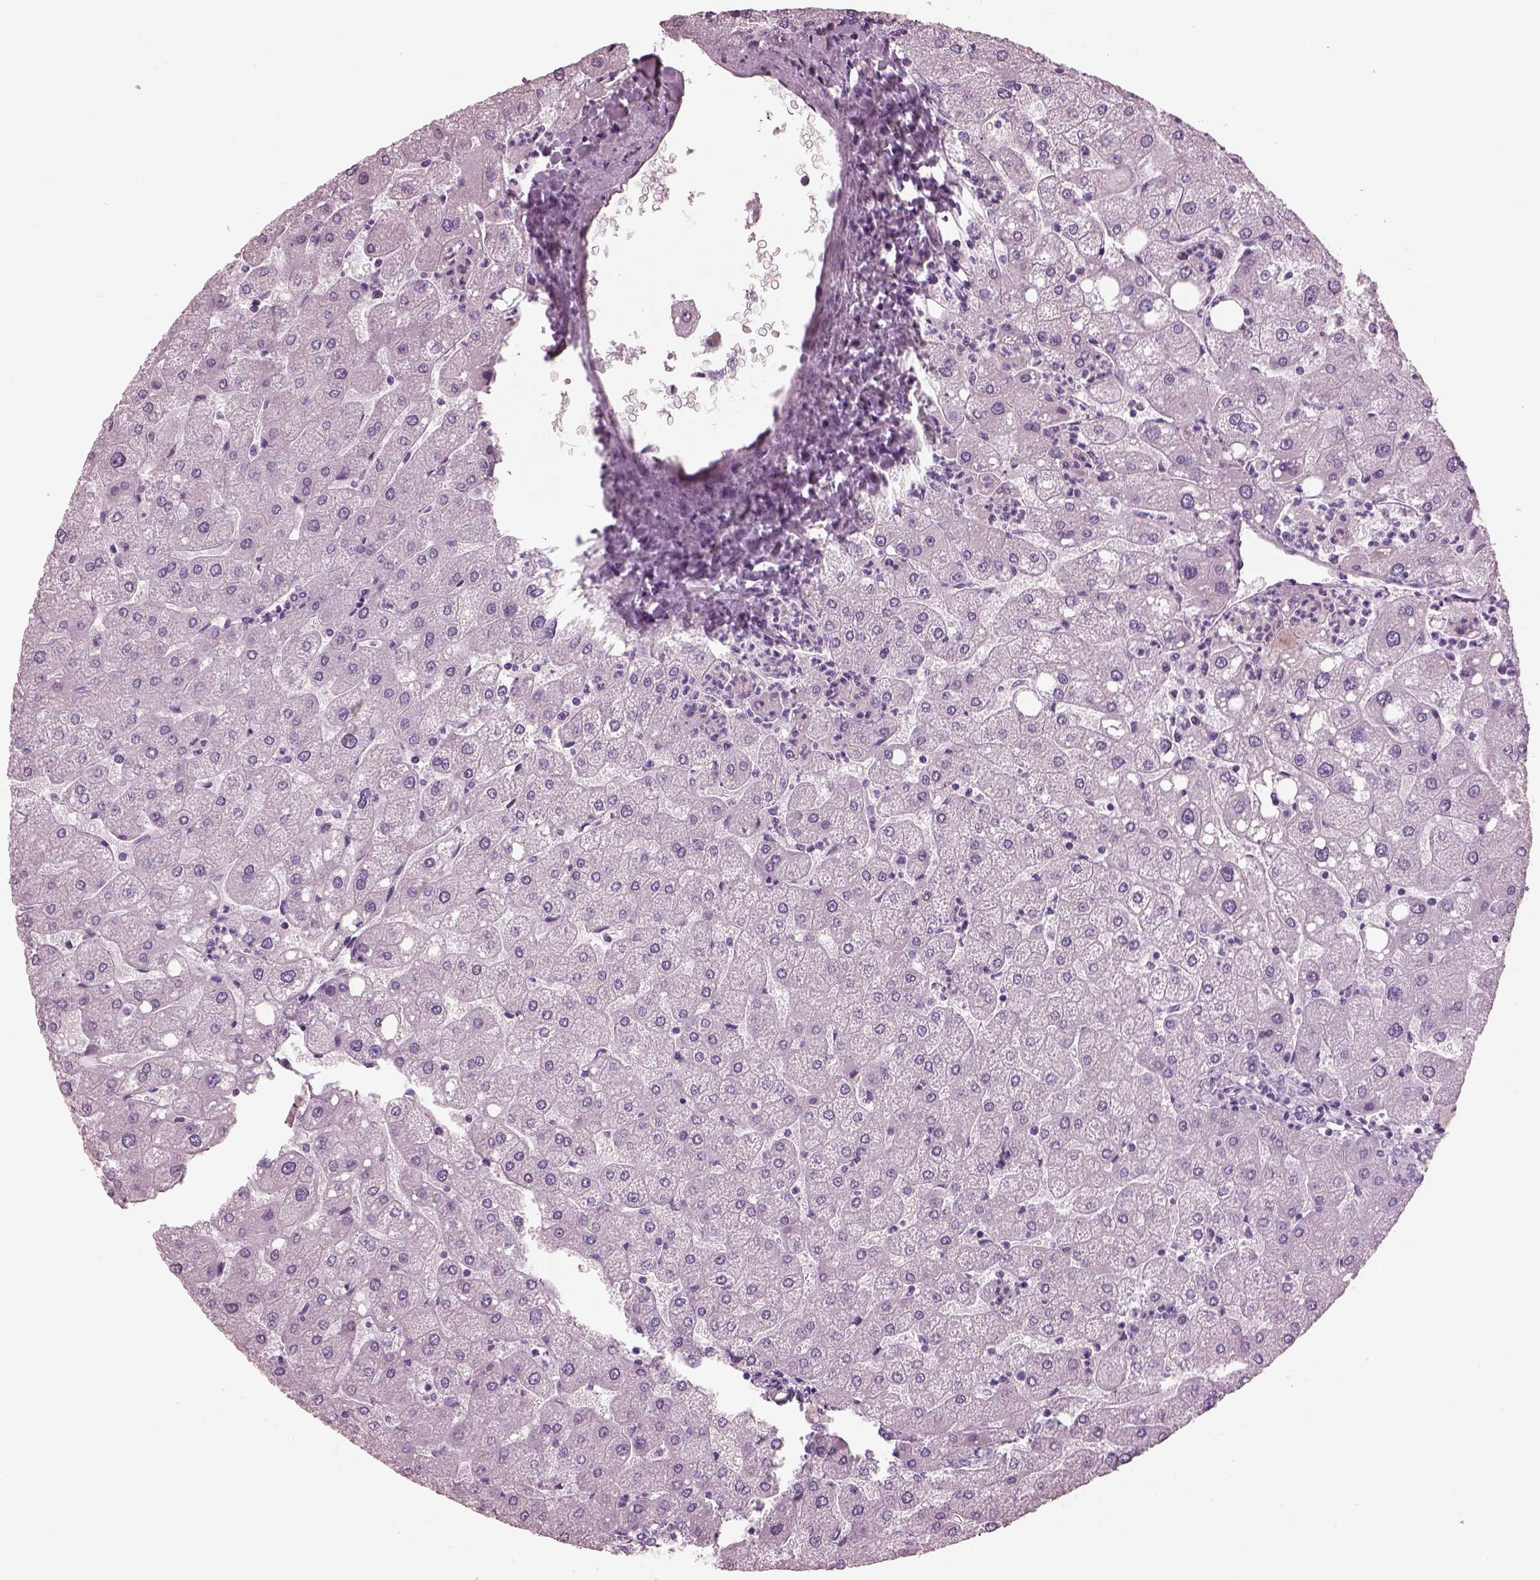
{"staining": {"intensity": "negative", "quantity": "none", "location": "none"}, "tissue": "liver", "cell_type": "Cholangiocytes", "image_type": "normal", "snomed": [{"axis": "morphology", "description": "Normal tissue, NOS"}, {"axis": "topography", "description": "Liver"}], "caption": "Unremarkable liver was stained to show a protein in brown. There is no significant staining in cholangiocytes. Nuclei are stained in blue.", "gene": "HYDIN", "patient": {"sex": "male", "age": 67}}